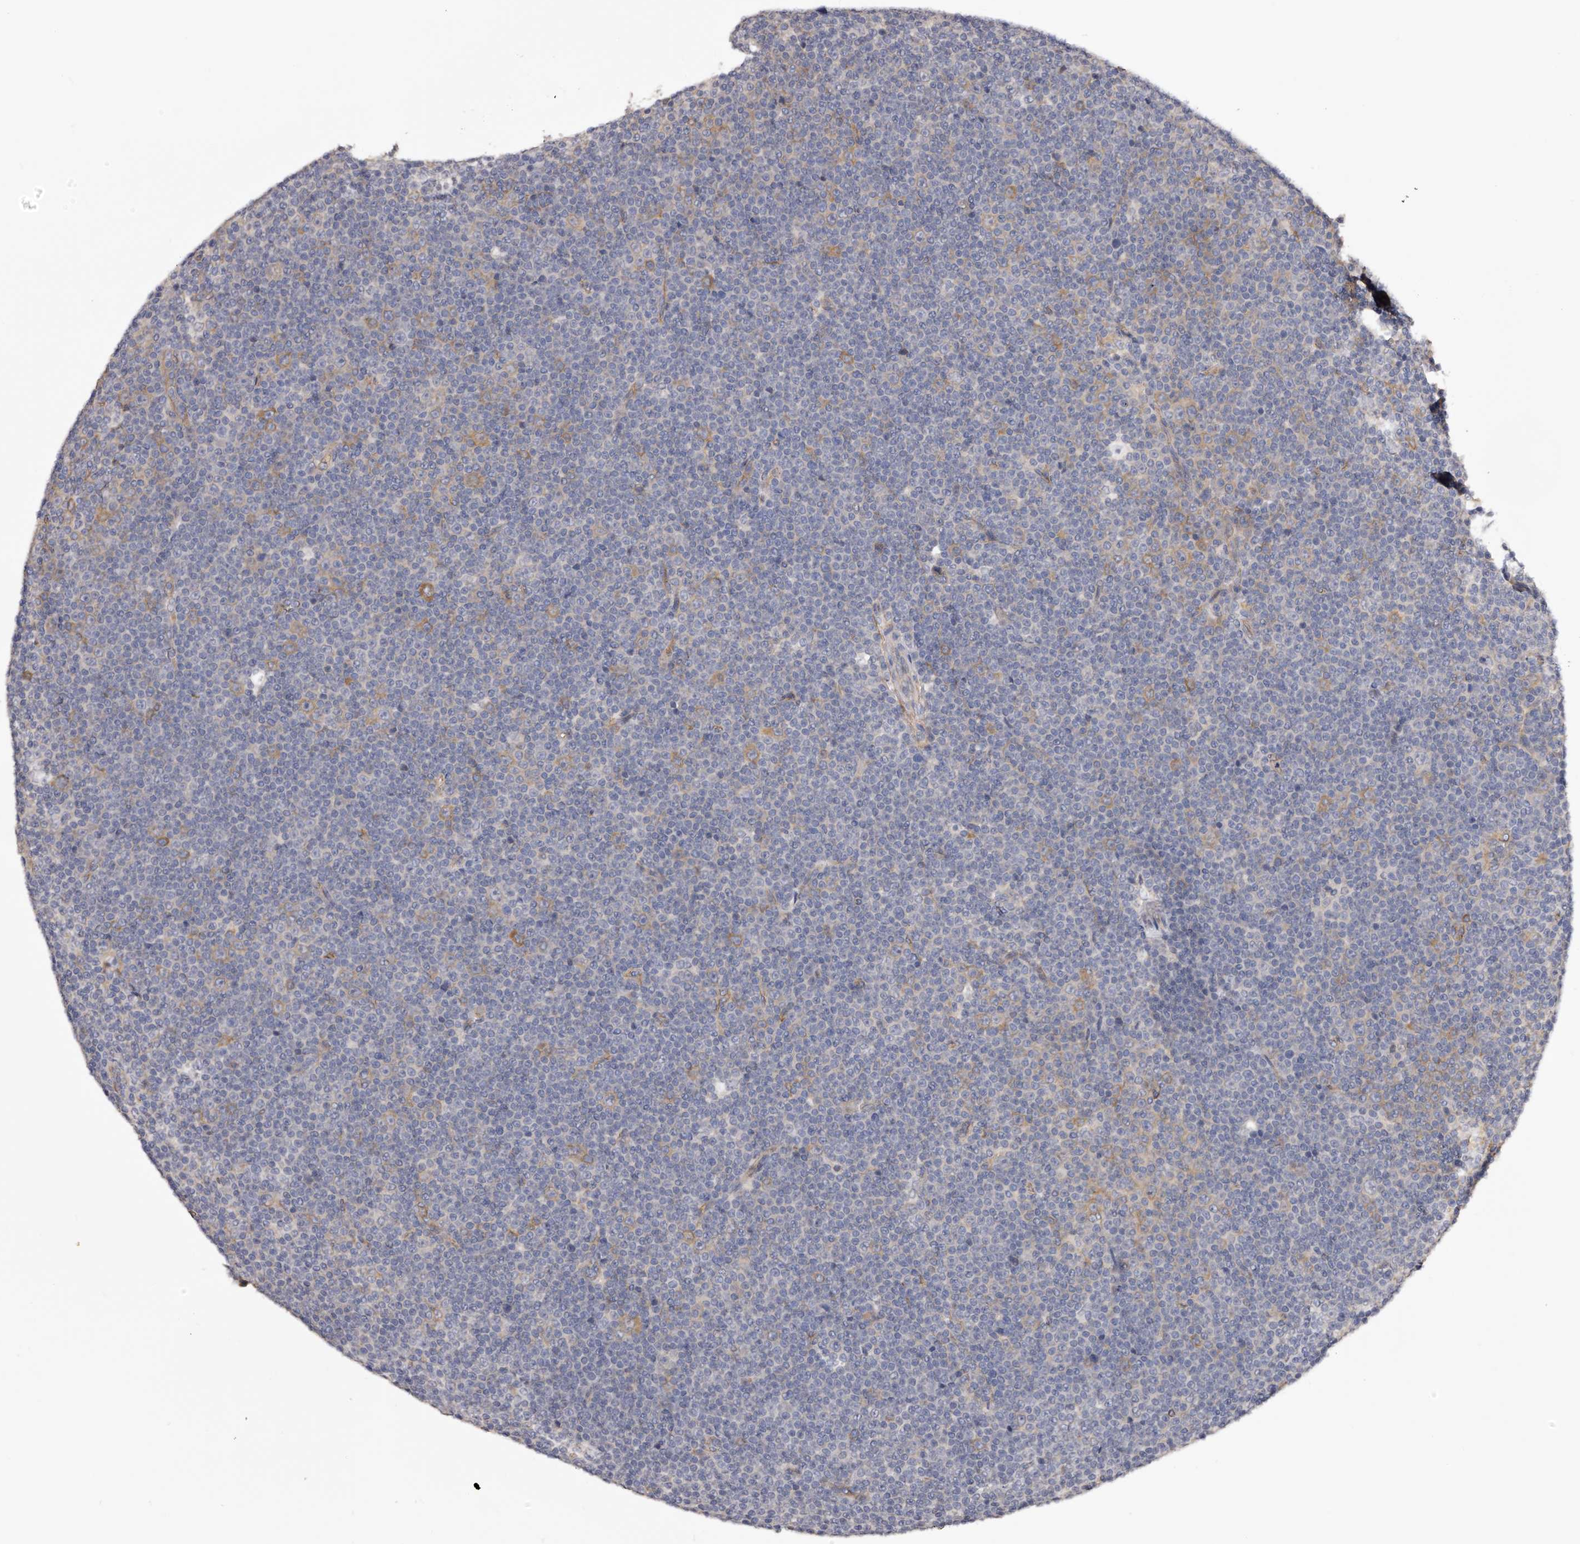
{"staining": {"intensity": "moderate", "quantity": "<25%", "location": "cytoplasmic/membranous"}, "tissue": "lymphoma", "cell_type": "Tumor cells", "image_type": "cancer", "snomed": [{"axis": "morphology", "description": "Malignant lymphoma, non-Hodgkin's type, Low grade"}, {"axis": "topography", "description": "Lymph node"}], "caption": "A high-resolution micrograph shows IHC staining of low-grade malignant lymphoma, non-Hodgkin's type, which shows moderate cytoplasmic/membranous staining in approximately <25% of tumor cells.", "gene": "LTV1", "patient": {"sex": "female", "age": 67}}